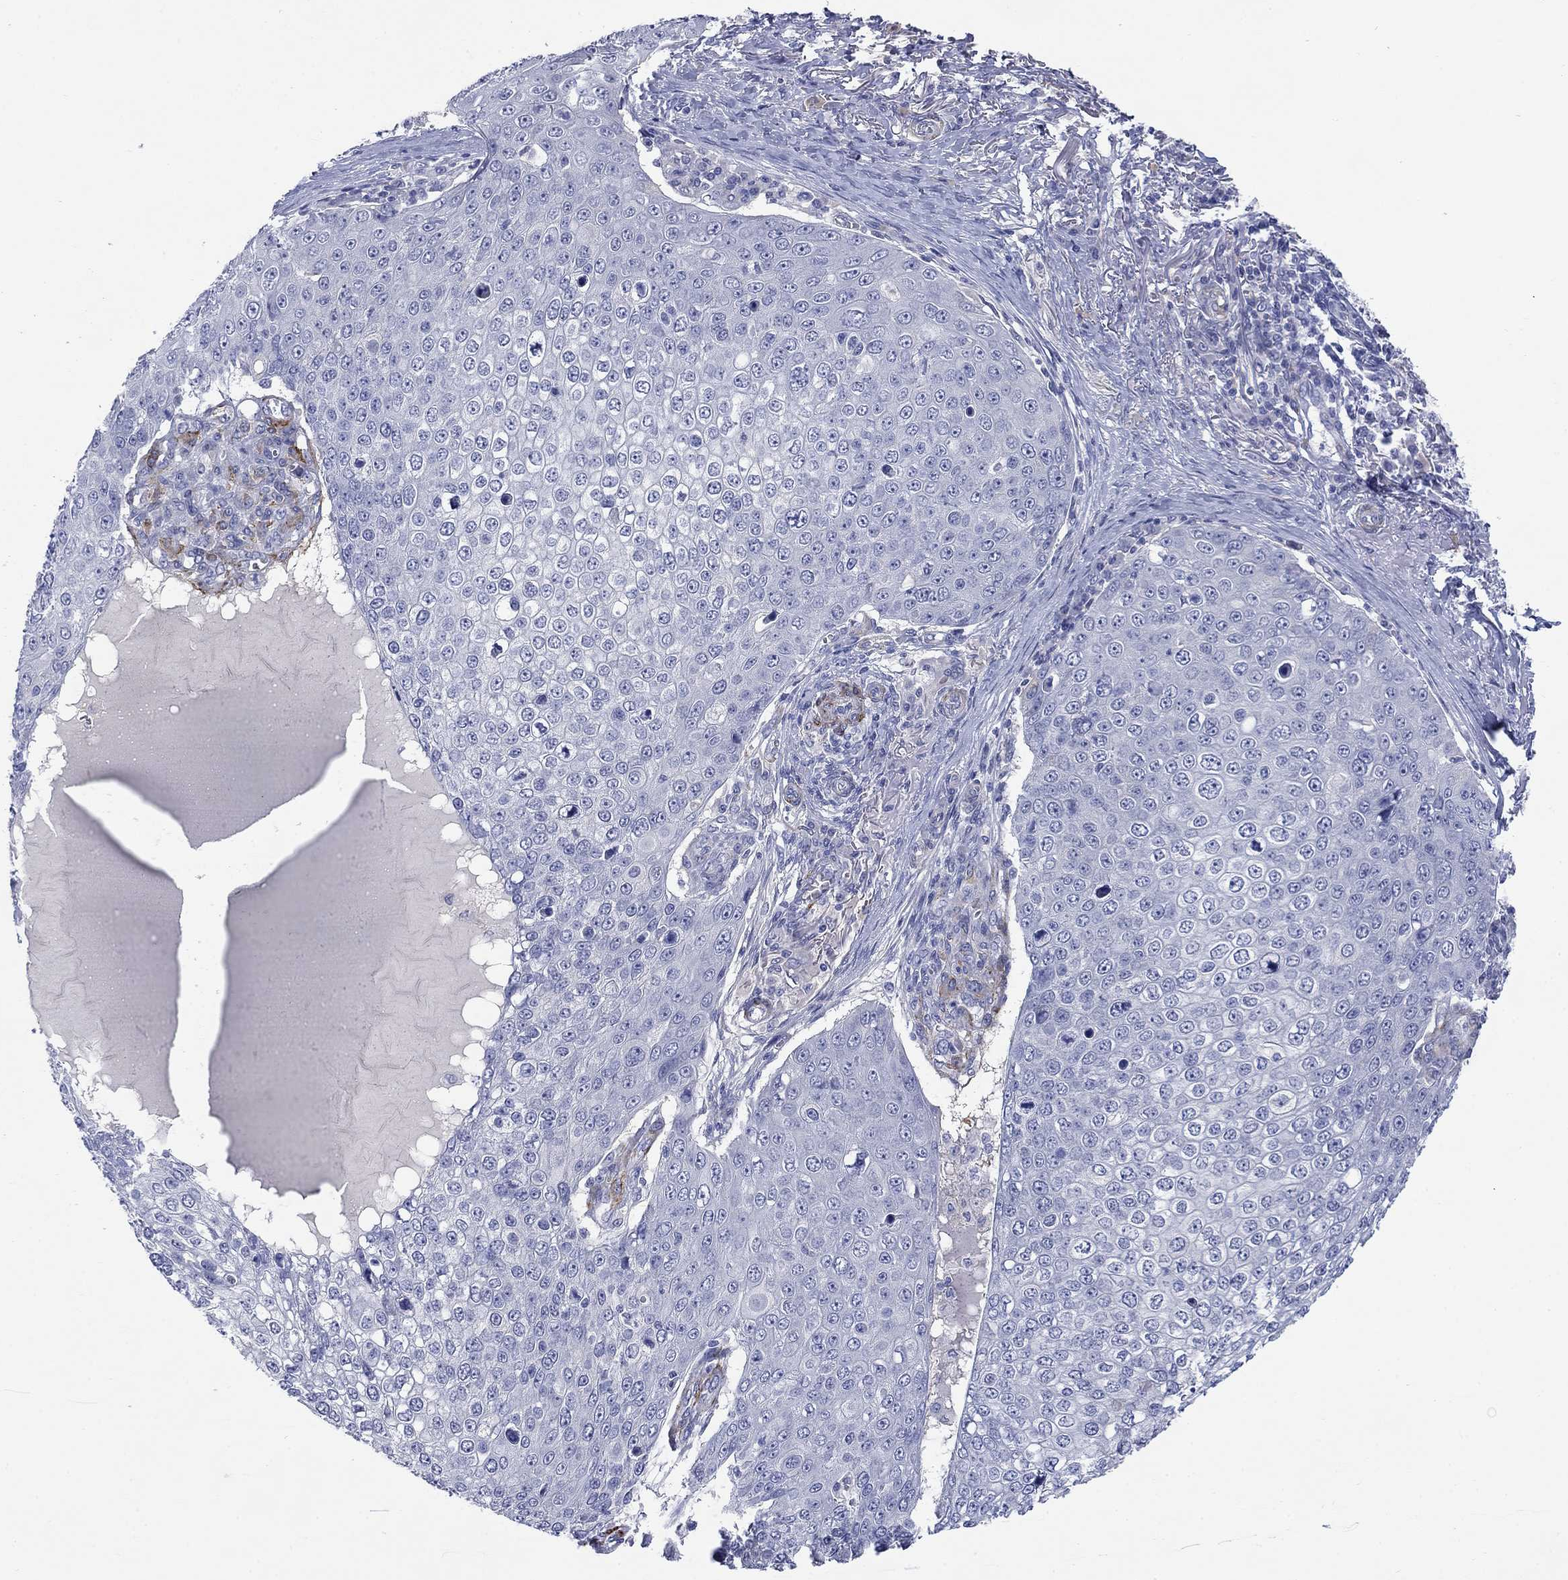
{"staining": {"intensity": "negative", "quantity": "none", "location": "none"}, "tissue": "skin cancer", "cell_type": "Tumor cells", "image_type": "cancer", "snomed": [{"axis": "morphology", "description": "Squamous cell carcinoma, NOS"}, {"axis": "topography", "description": "Skin"}], "caption": "There is no significant staining in tumor cells of skin cancer (squamous cell carcinoma).", "gene": "PTPRZ1", "patient": {"sex": "male", "age": 71}}